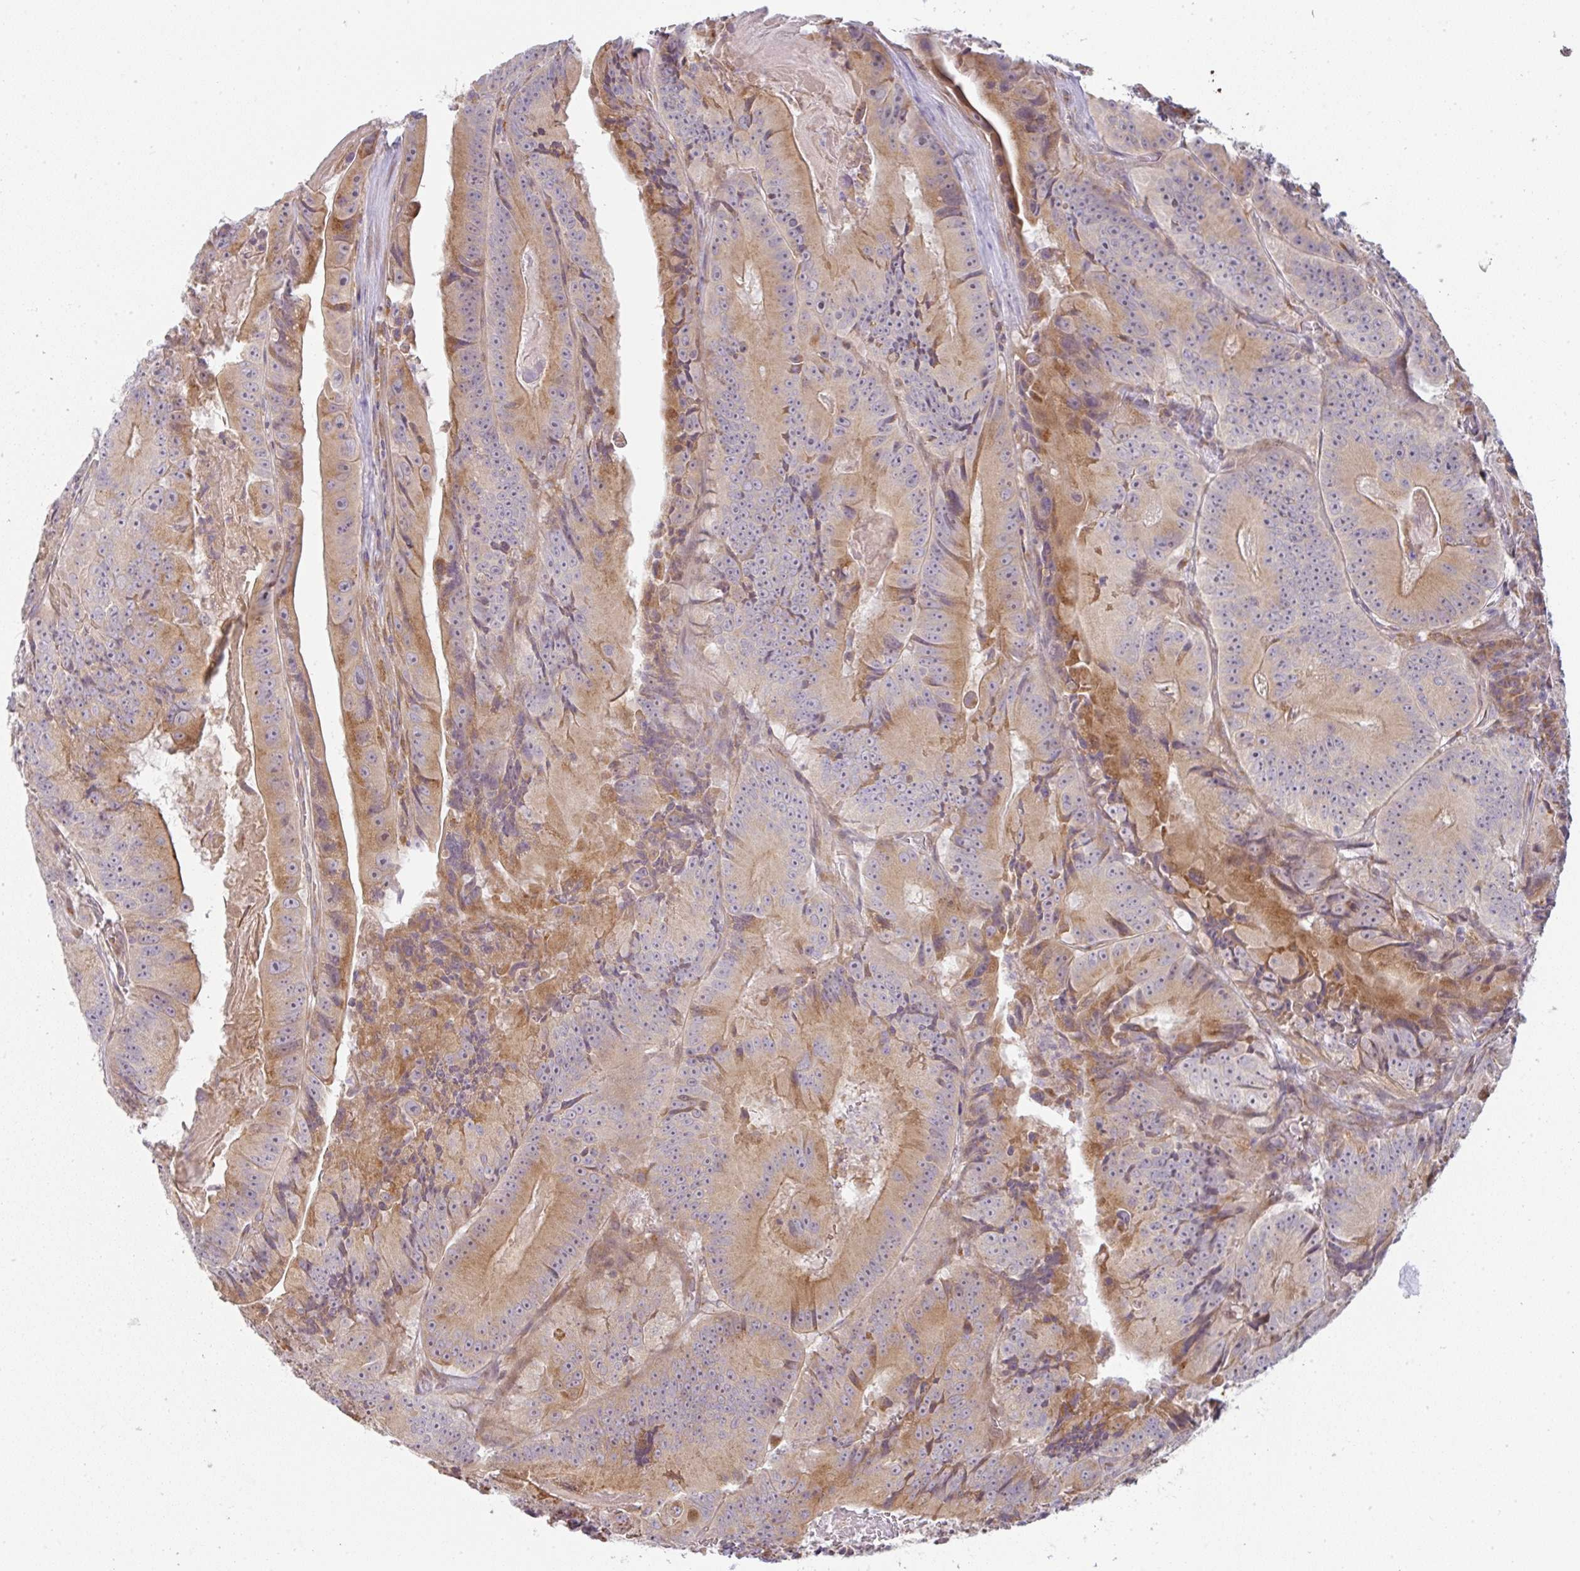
{"staining": {"intensity": "moderate", "quantity": "25%-75%", "location": "cytoplasmic/membranous"}, "tissue": "colorectal cancer", "cell_type": "Tumor cells", "image_type": "cancer", "snomed": [{"axis": "morphology", "description": "Adenocarcinoma, NOS"}, {"axis": "topography", "description": "Colon"}], "caption": "Colorectal cancer (adenocarcinoma) tissue demonstrates moderate cytoplasmic/membranous staining in approximately 25%-75% of tumor cells Nuclei are stained in blue.", "gene": "MOB1A", "patient": {"sex": "female", "age": 86}}